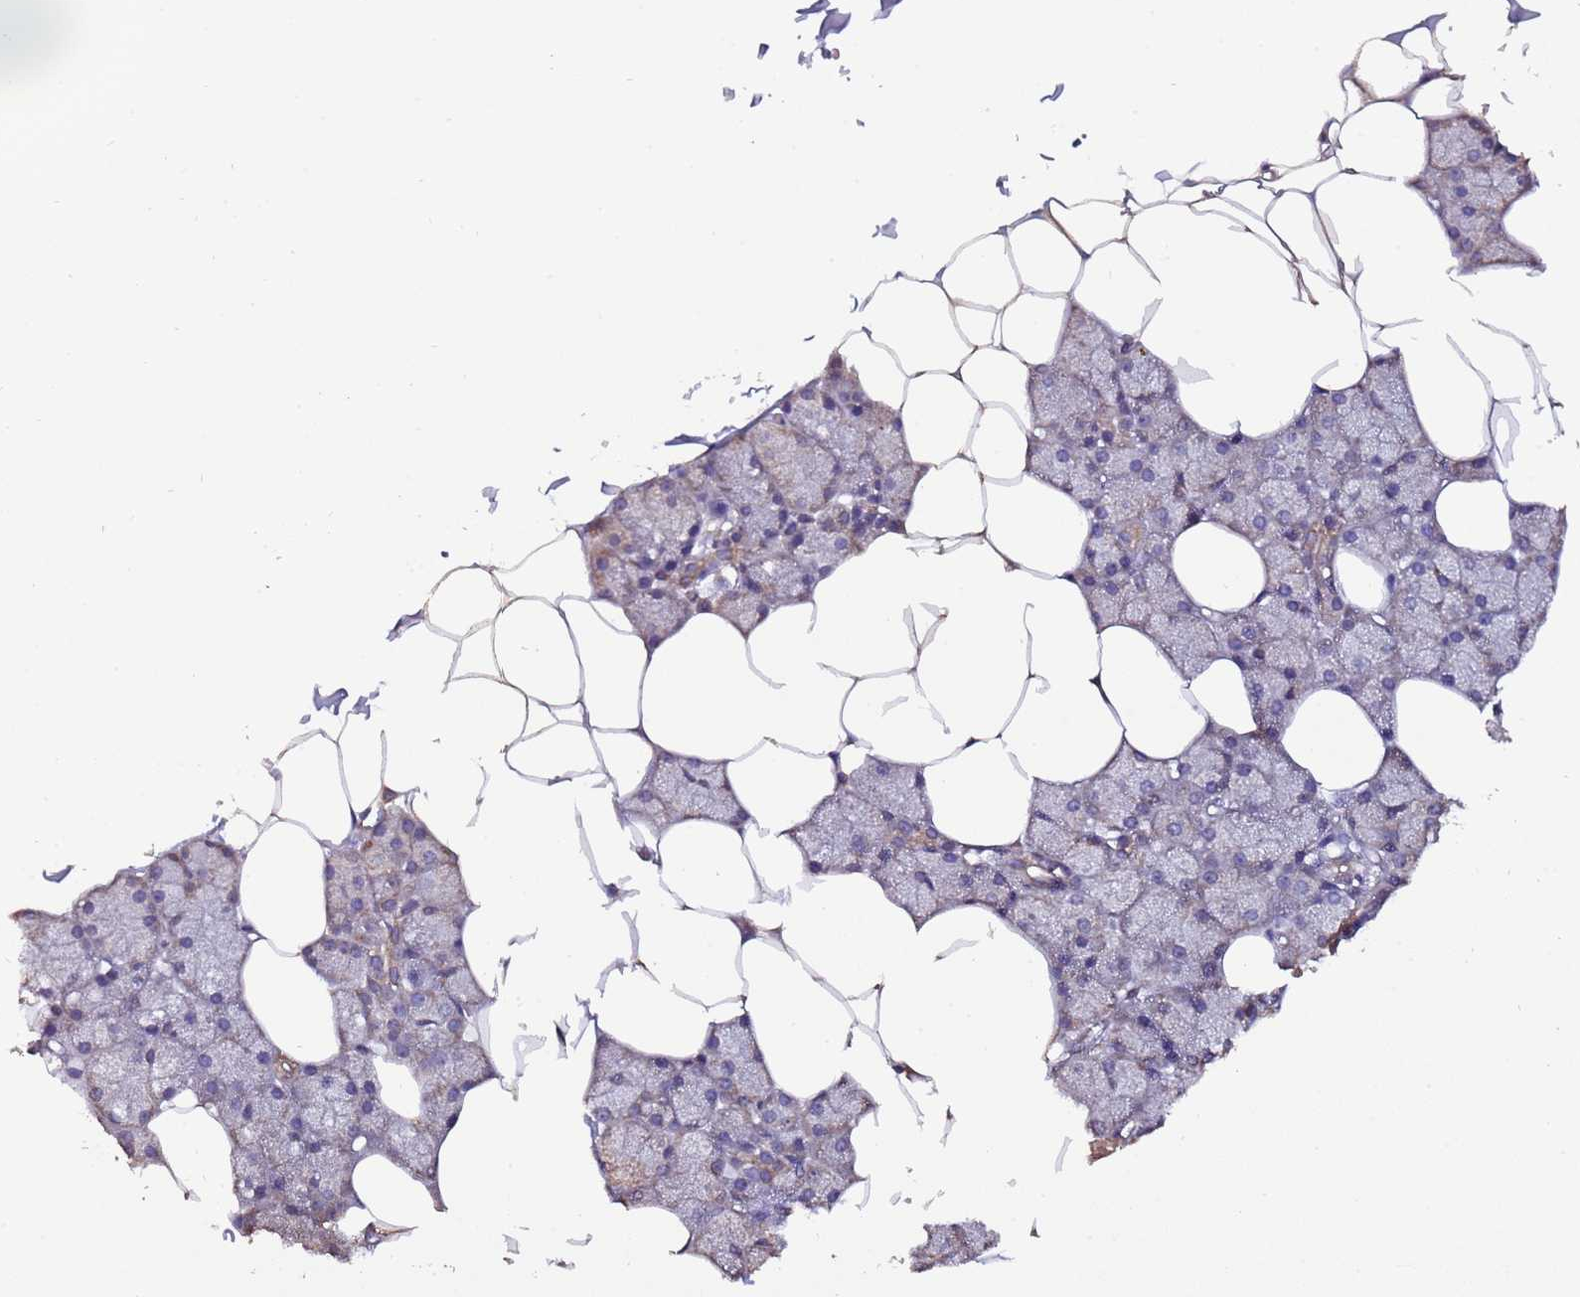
{"staining": {"intensity": "moderate", "quantity": "<25%", "location": "cytoplasmic/membranous"}, "tissue": "salivary gland", "cell_type": "Glandular cells", "image_type": "normal", "snomed": [{"axis": "morphology", "description": "Normal tissue, NOS"}, {"axis": "topography", "description": "Salivary gland"}], "caption": "A low amount of moderate cytoplasmic/membranous staining is identified in about <25% of glandular cells in benign salivary gland.", "gene": "SLC41A3", "patient": {"sex": "male", "age": 62}}